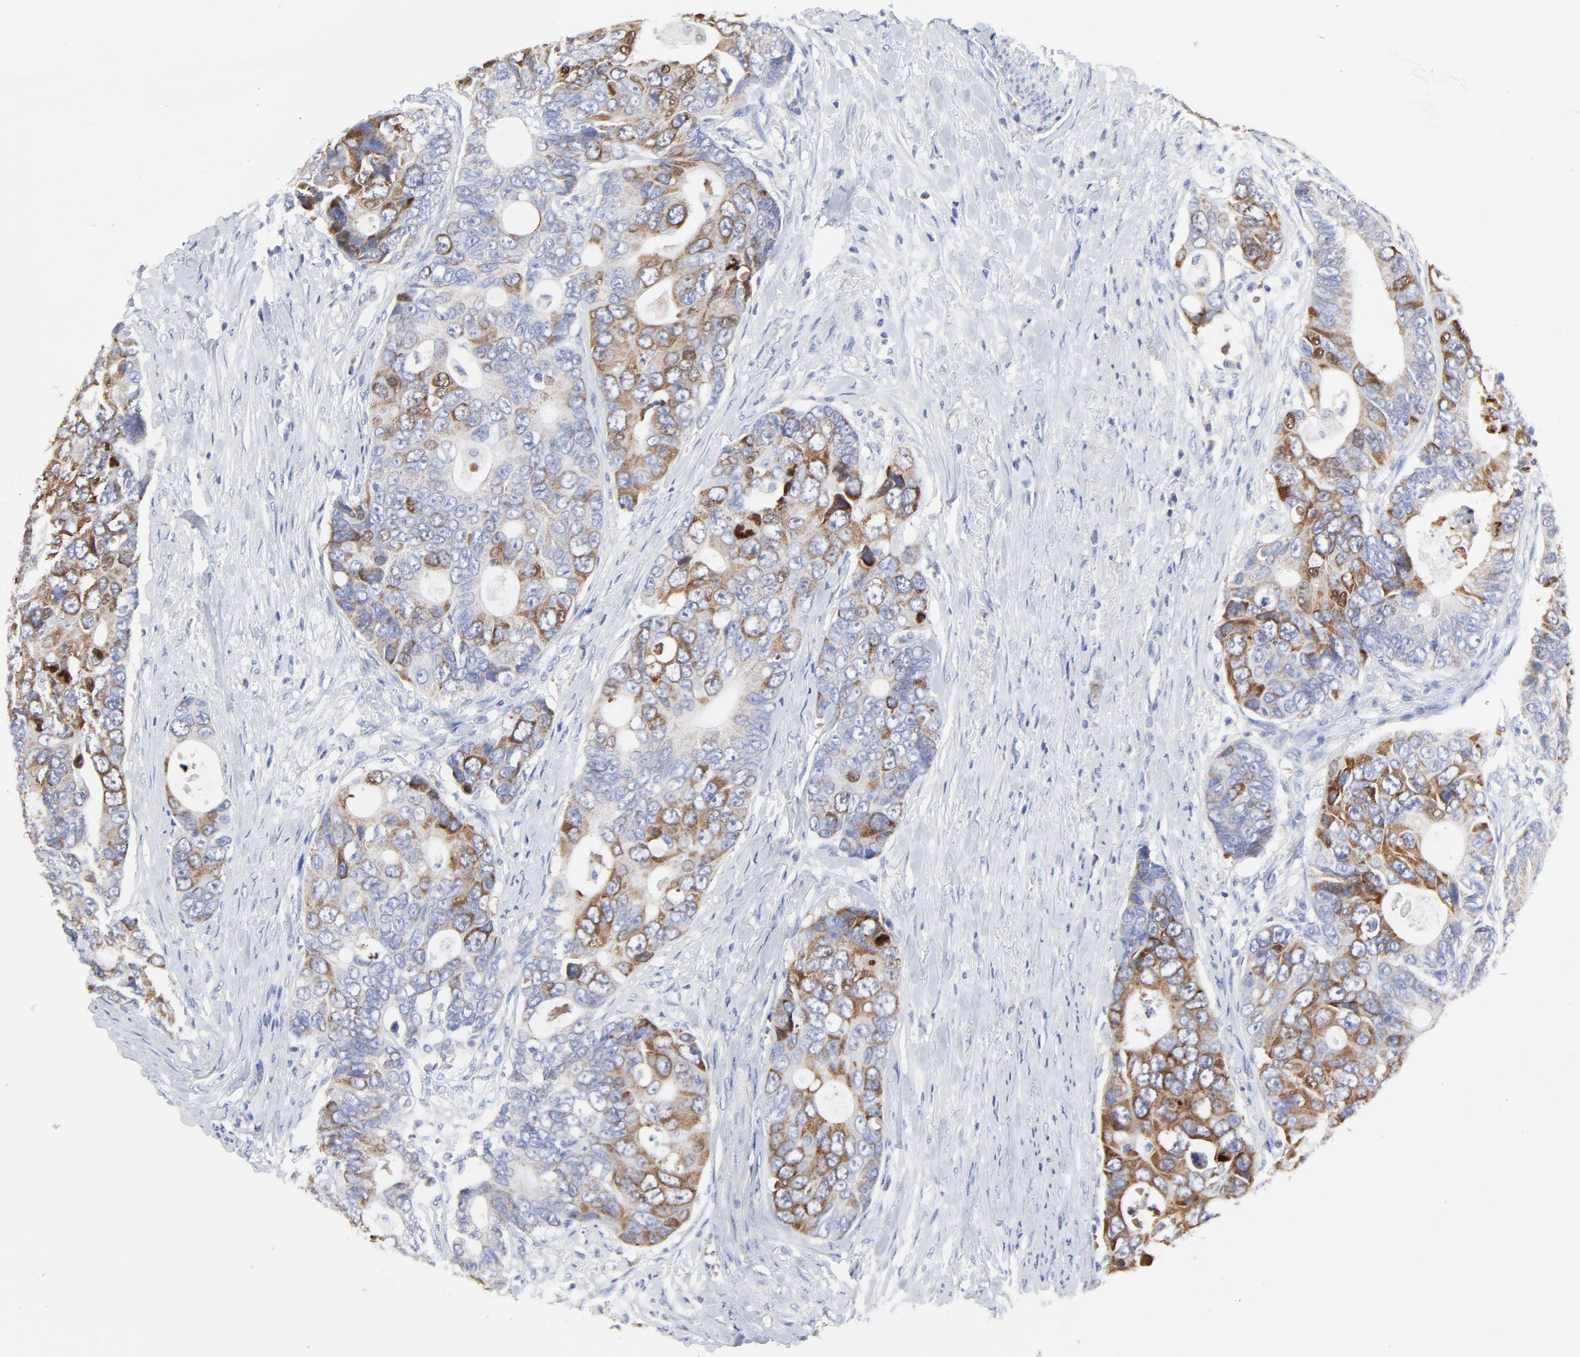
{"staining": {"intensity": "moderate", "quantity": "<25%", "location": "cytoplasmic/membranous"}, "tissue": "colorectal cancer", "cell_type": "Tumor cells", "image_type": "cancer", "snomed": [{"axis": "morphology", "description": "Adenocarcinoma, NOS"}, {"axis": "topography", "description": "Rectum"}], "caption": "Immunohistochemistry of human colorectal cancer displays low levels of moderate cytoplasmic/membranous staining in approximately <25% of tumor cells. The protein is stained brown, and the nuclei are stained in blue (DAB (3,3'-diaminobenzidine) IHC with brightfield microscopy, high magnification).", "gene": "NCAPH", "patient": {"sex": "female", "age": 67}}